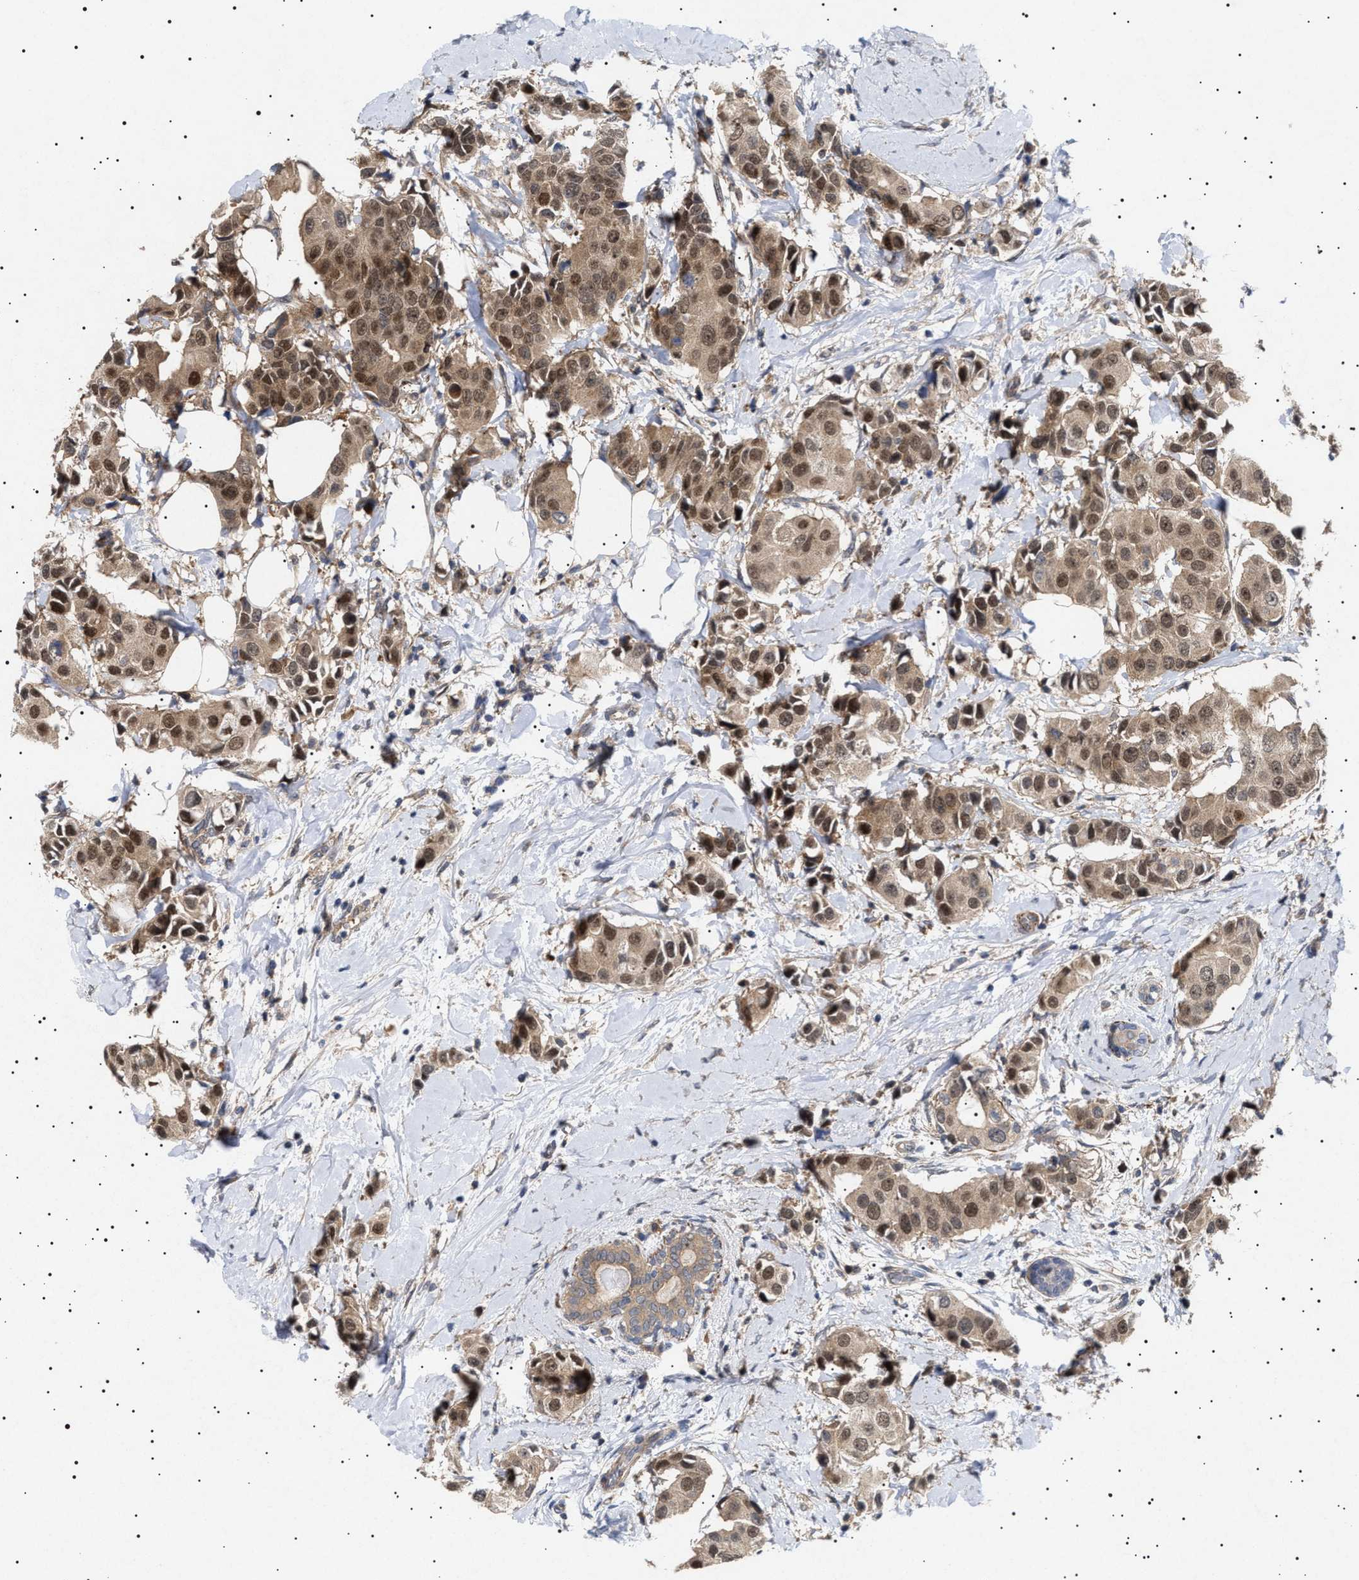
{"staining": {"intensity": "moderate", "quantity": ">75%", "location": "cytoplasmic/membranous,nuclear"}, "tissue": "breast cancer", "cell_type": "Tumor cells", "image_type": "cancer", "snomed": [{"axis": "morphology", "description": "Normal tissue, NOS"}, {"axis": "morphology", "description": "Duct carcinoma"}, {"axis": "topography", "description": "Breast"}], "caption": "Protein expression analysis of intraductal carcinoma (breast) exhibits moderate cytoplasmic/membranous and nuclear staining in about >75% of tumor cells.", "gene": "NPLOC4", "patient": {"sex": "female", "age": 39}}